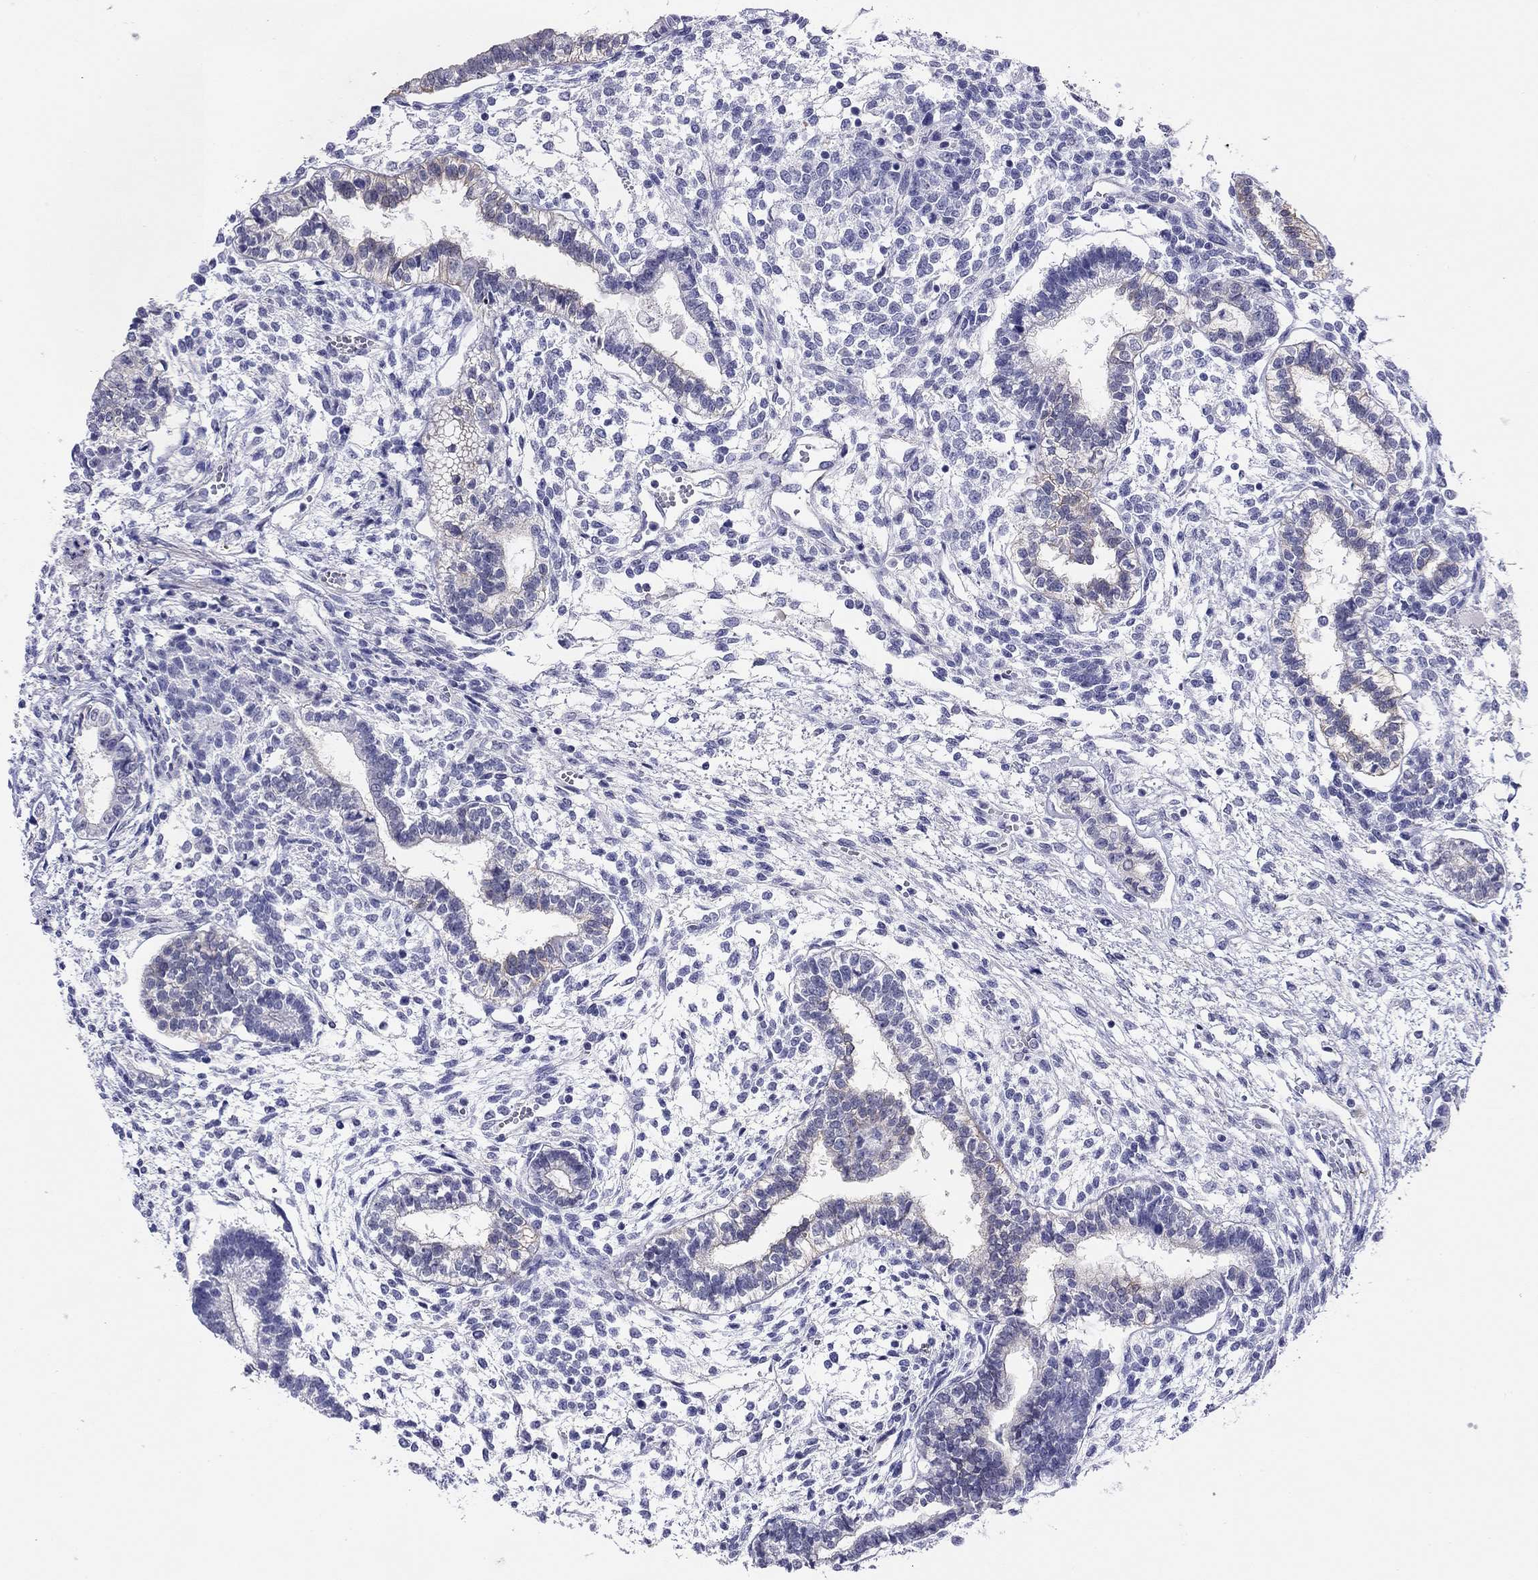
{"staining": {"intensity": "negative", "quantity": "none", "location": "none"}, "tissue": "testis cancer", "cell_type": "Tumor cells", "image_type": "cancer", "snomed": [{"axis": "morphology", "description": "Carcinoma, Embryonal, NOS"}, {"axis": "topography", "description": "Testis"}], "caption": "This is an IHC histopathology image of human testis embryonal carcinoma. There is no expression in tumor cells.", "gene": "MYMX", "patient": {"sex": "male", "age": 37}}